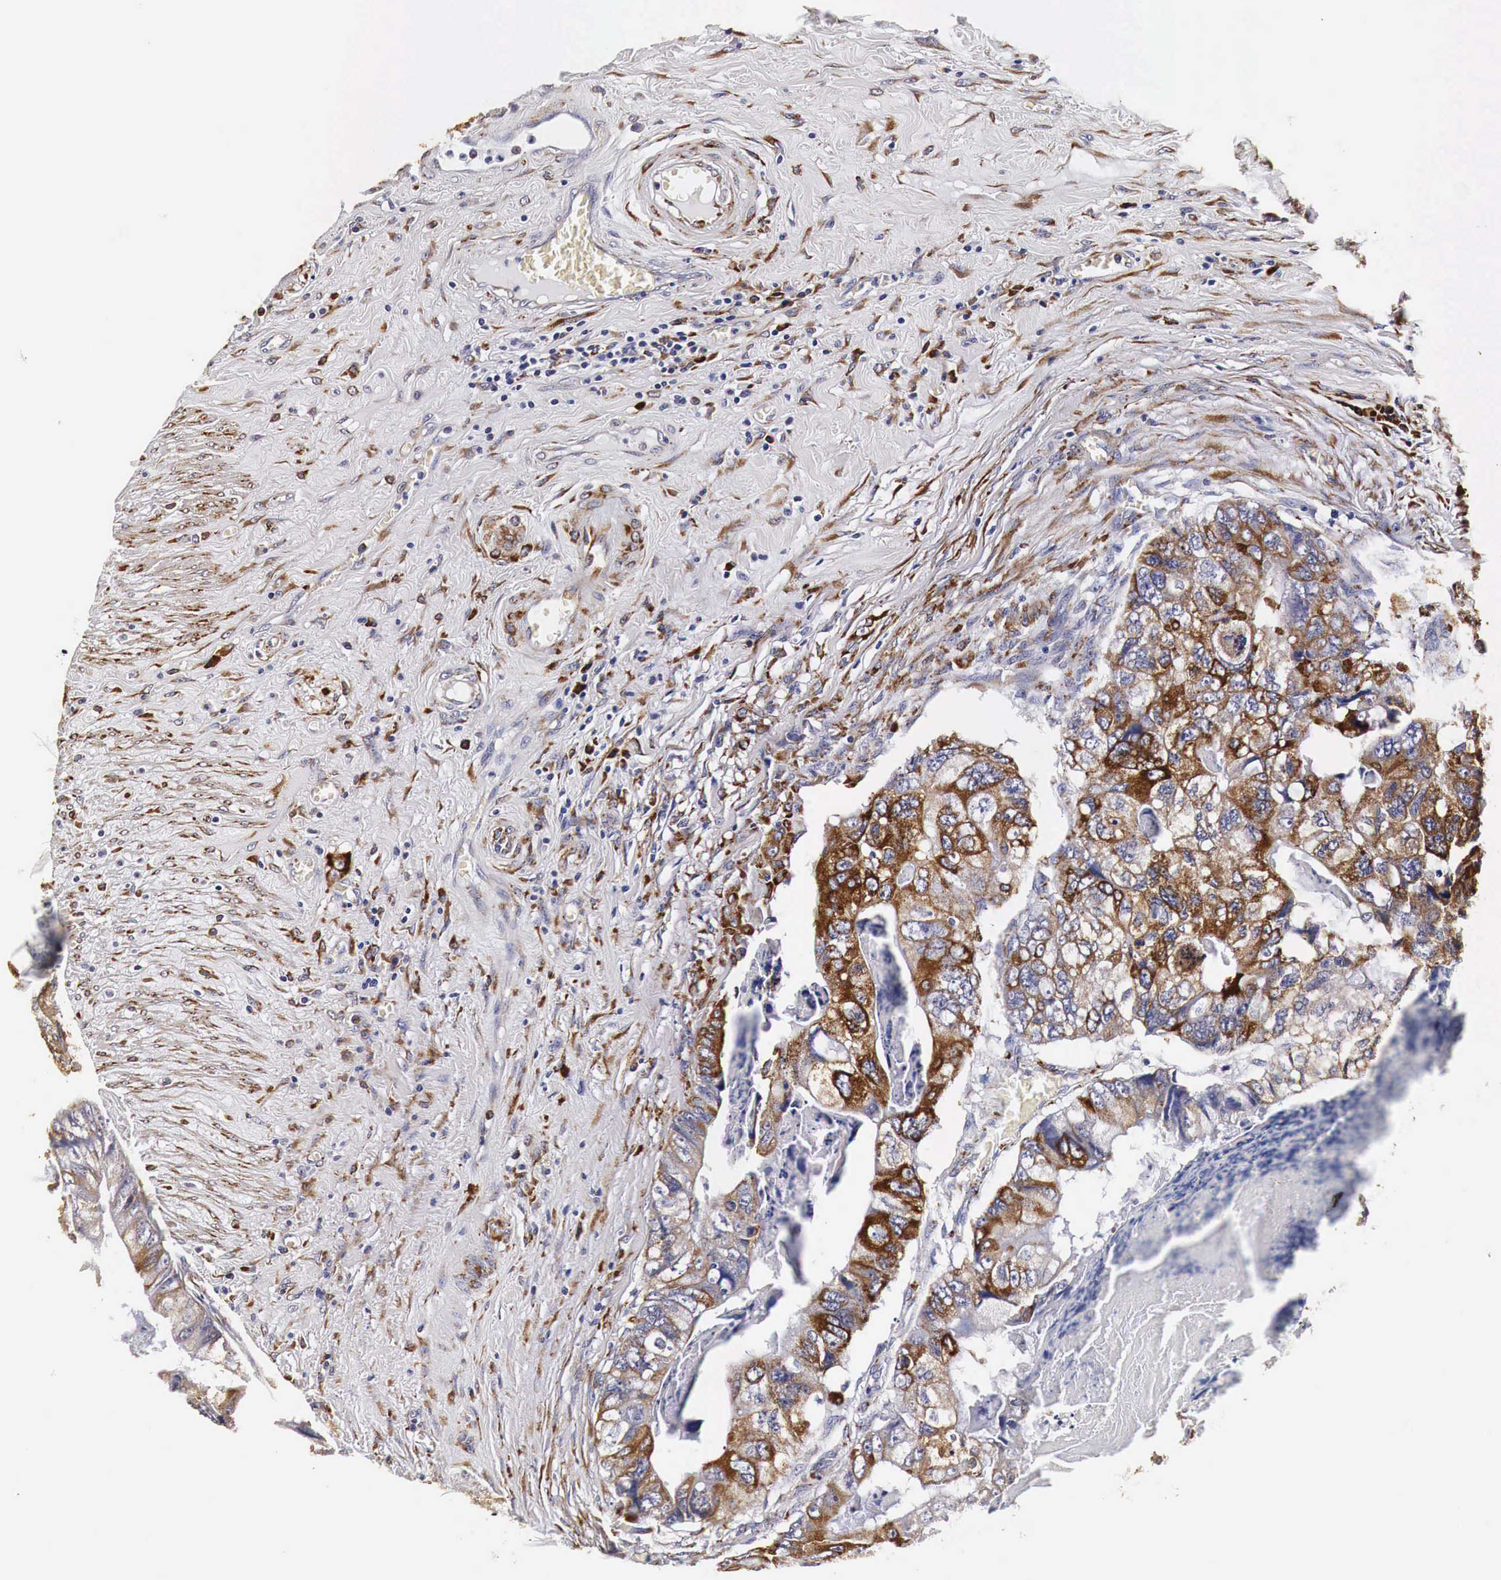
{"staining": {"intensity": "moderate", "quantity": ">75%", "location": "cytoplasmic/membranous"}, "tissue": "colorectal cancer", "cell_type": "Tumor cells", "image_type": "cancer", "snomed": [{"axis": "morphology", "description": "Adenocarcinoma, NOS"}, {"axis": "topography", "description": "Rectum"}], "caption": "The micrograph displays immunohistochemical staining of colorectal cancer. There is moderate cytoplasmic/membranous staining is present in approximately >75% of tumor cells.", "gene": "CKAP4", "patient": {"sex": "female", "age": 82}}